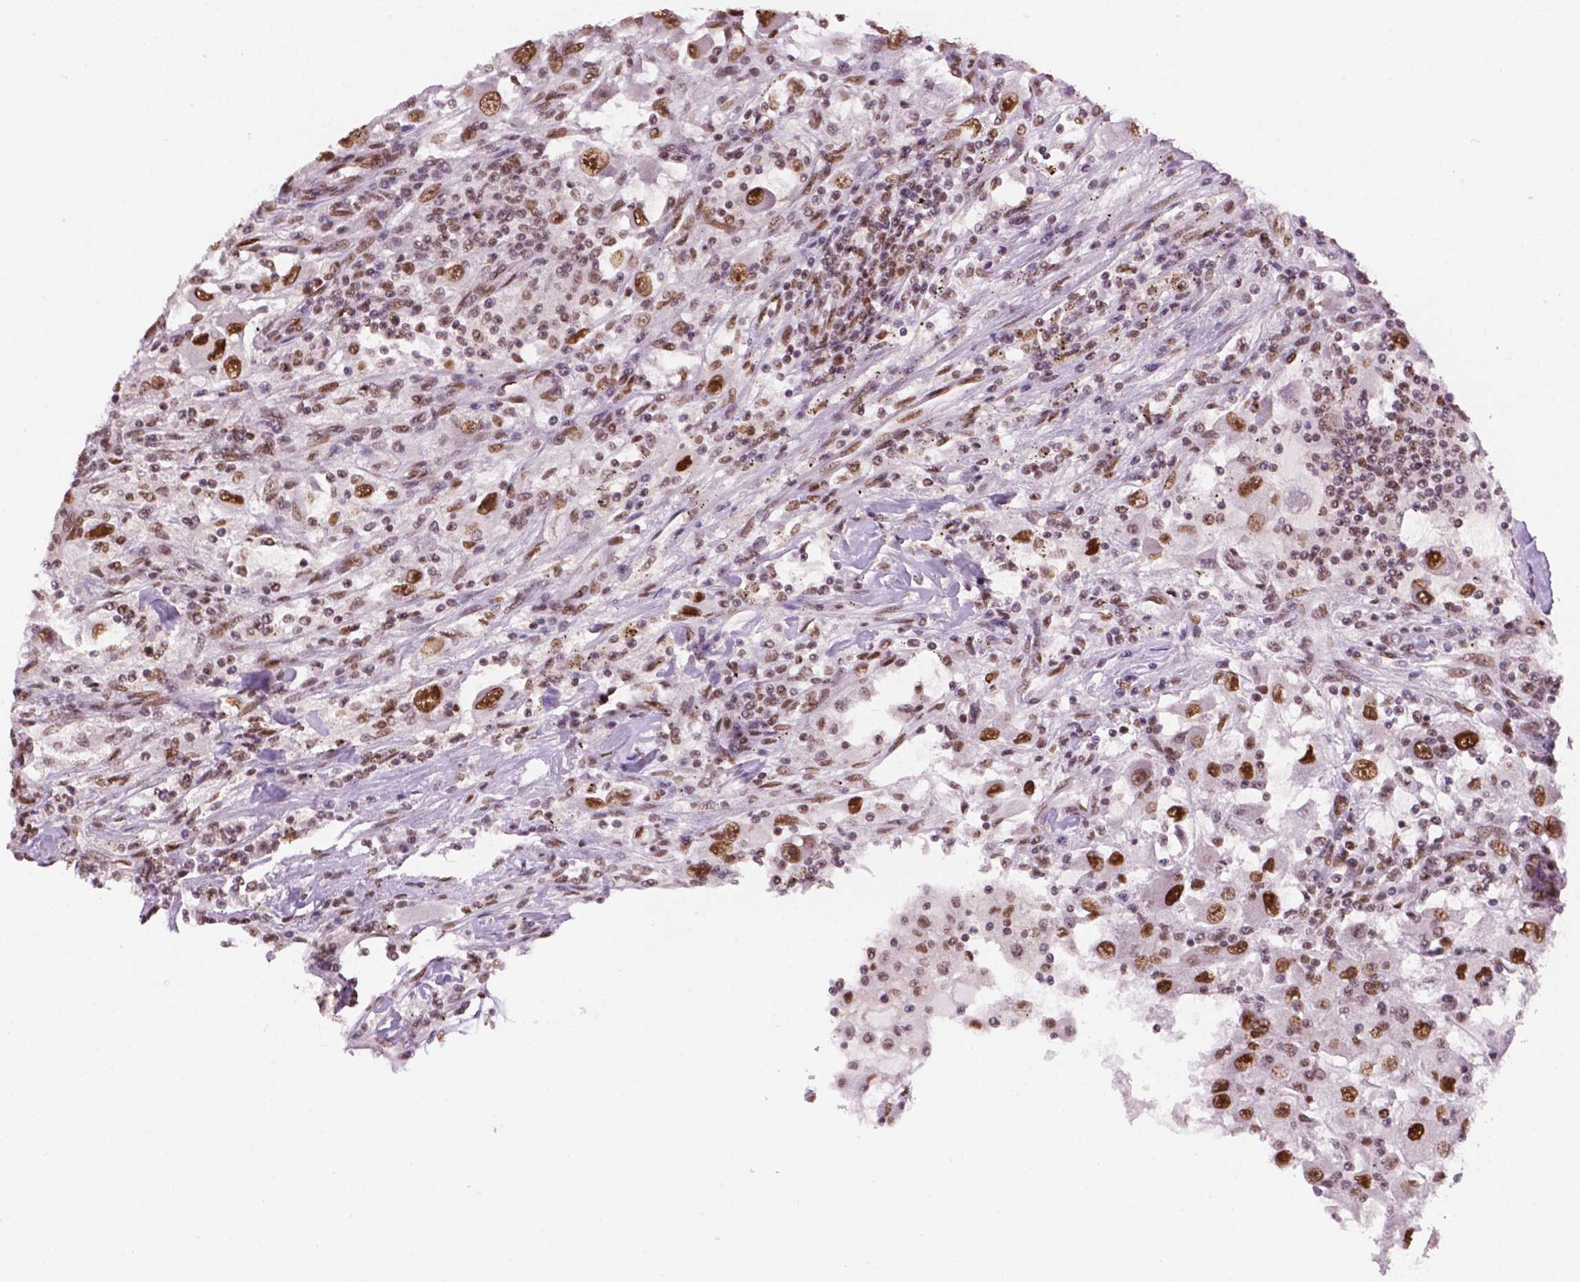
{"staining": {"intensity": "moderate", "quantity": "25%-75%", "location": "nuclear"}, "tissue": "renal cancer", "cell_type": "Tumor cells", "image_type": "cancer", "snomed": [{"axis": "morphology", "description": "Adenocarcinoma, NOS"}, {"axis": "topography", "description": "Kidney"}], "caption": "About 25%-75% of tumor cells in human adenocarcinoma (renal) display moderate nuclear protein staining as visualized by brown immunohistochemical staining.", "gene": "MLH1", "patient": {"sex": "female", "age": 67}}